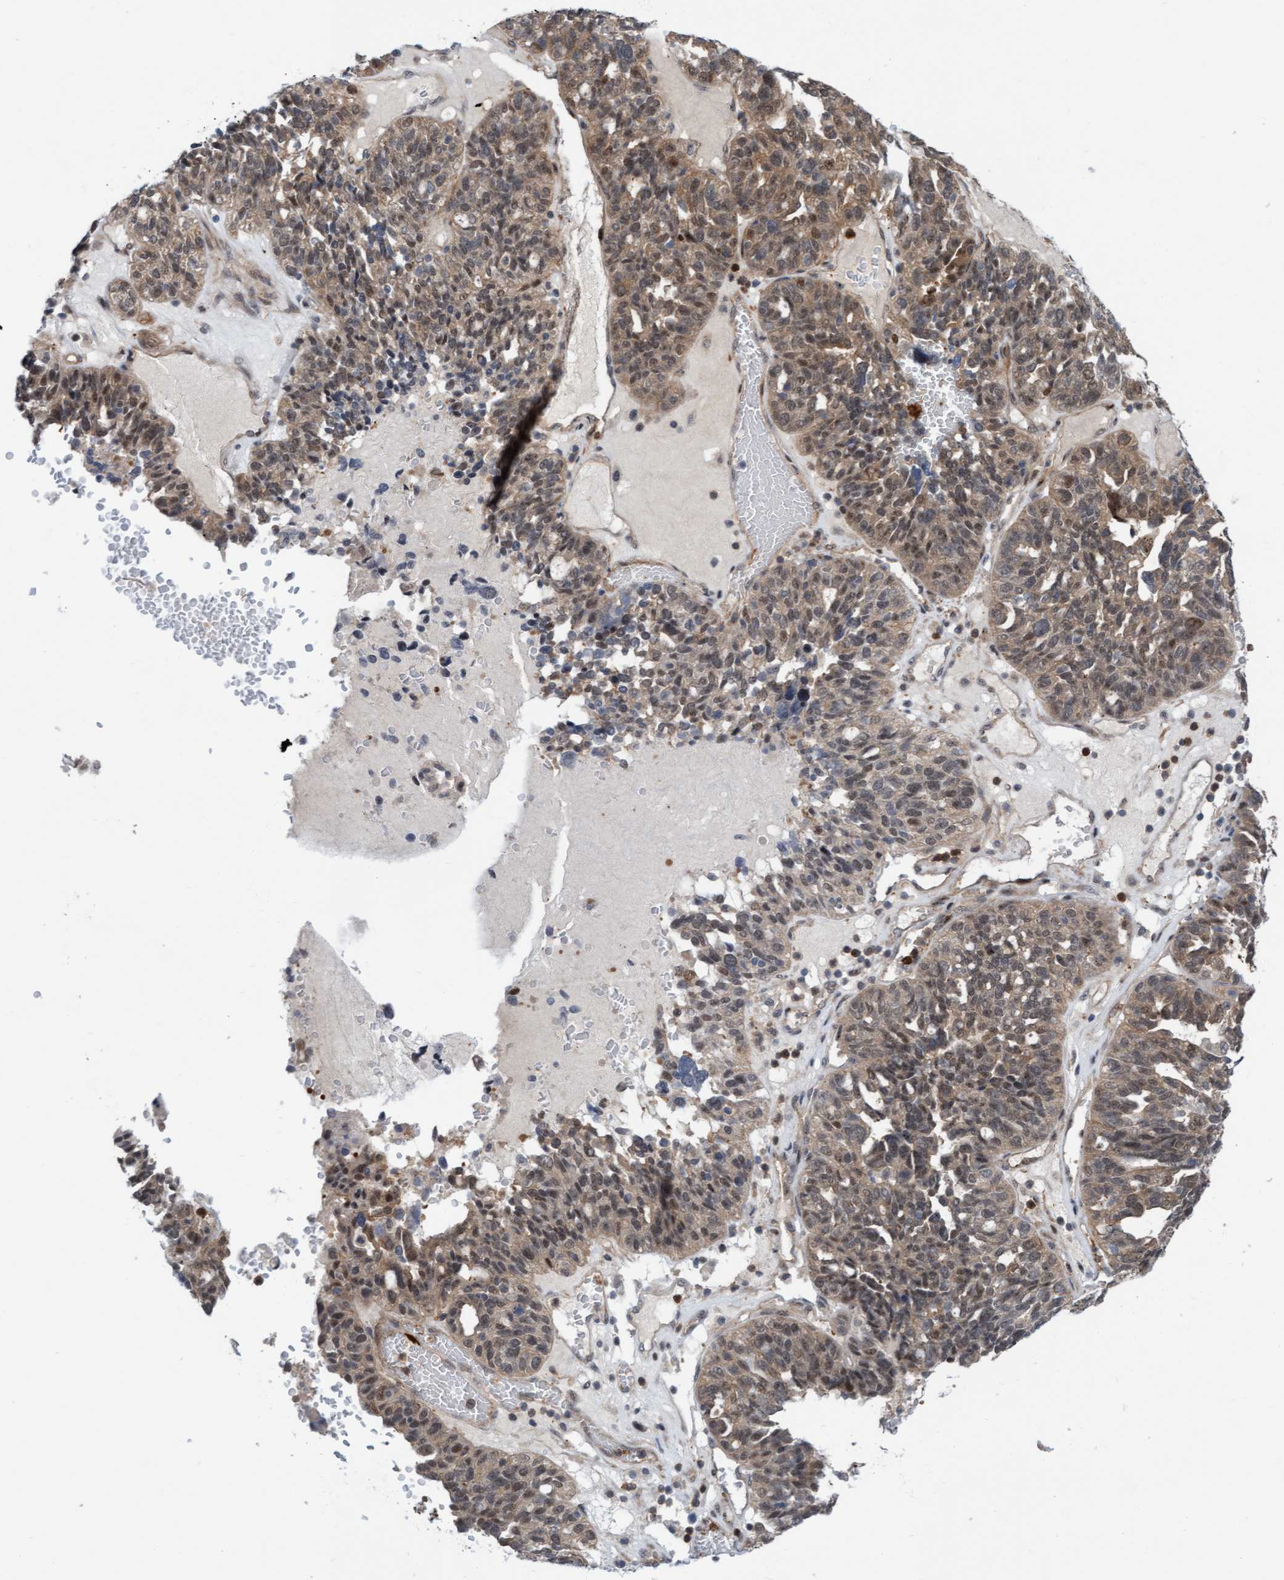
{"staining": {"intensity": "moderate", "quantity": "25%-75%", "location": "cytoplasmic/membranous,nuclear"}, "tissue": "ovarian cancer", "cell_type": "Tumor cells", "image_type": "cancer", "snomed": [{"axis": "morphology", "description": "Cystadenocarcinoma, serous, NOS"}, {"axis": "topography", "description": "Ovary"}], "caption": "Protein expression analysis of human ovarian serous cystadenocarcinoma reveals moderate cytoplasmic/membranous and nuclear expression in approximately 25%-75% of tumor cells.", "gene": "RAP1GAP2", "patient": {"sex": "female", "age": 59}}